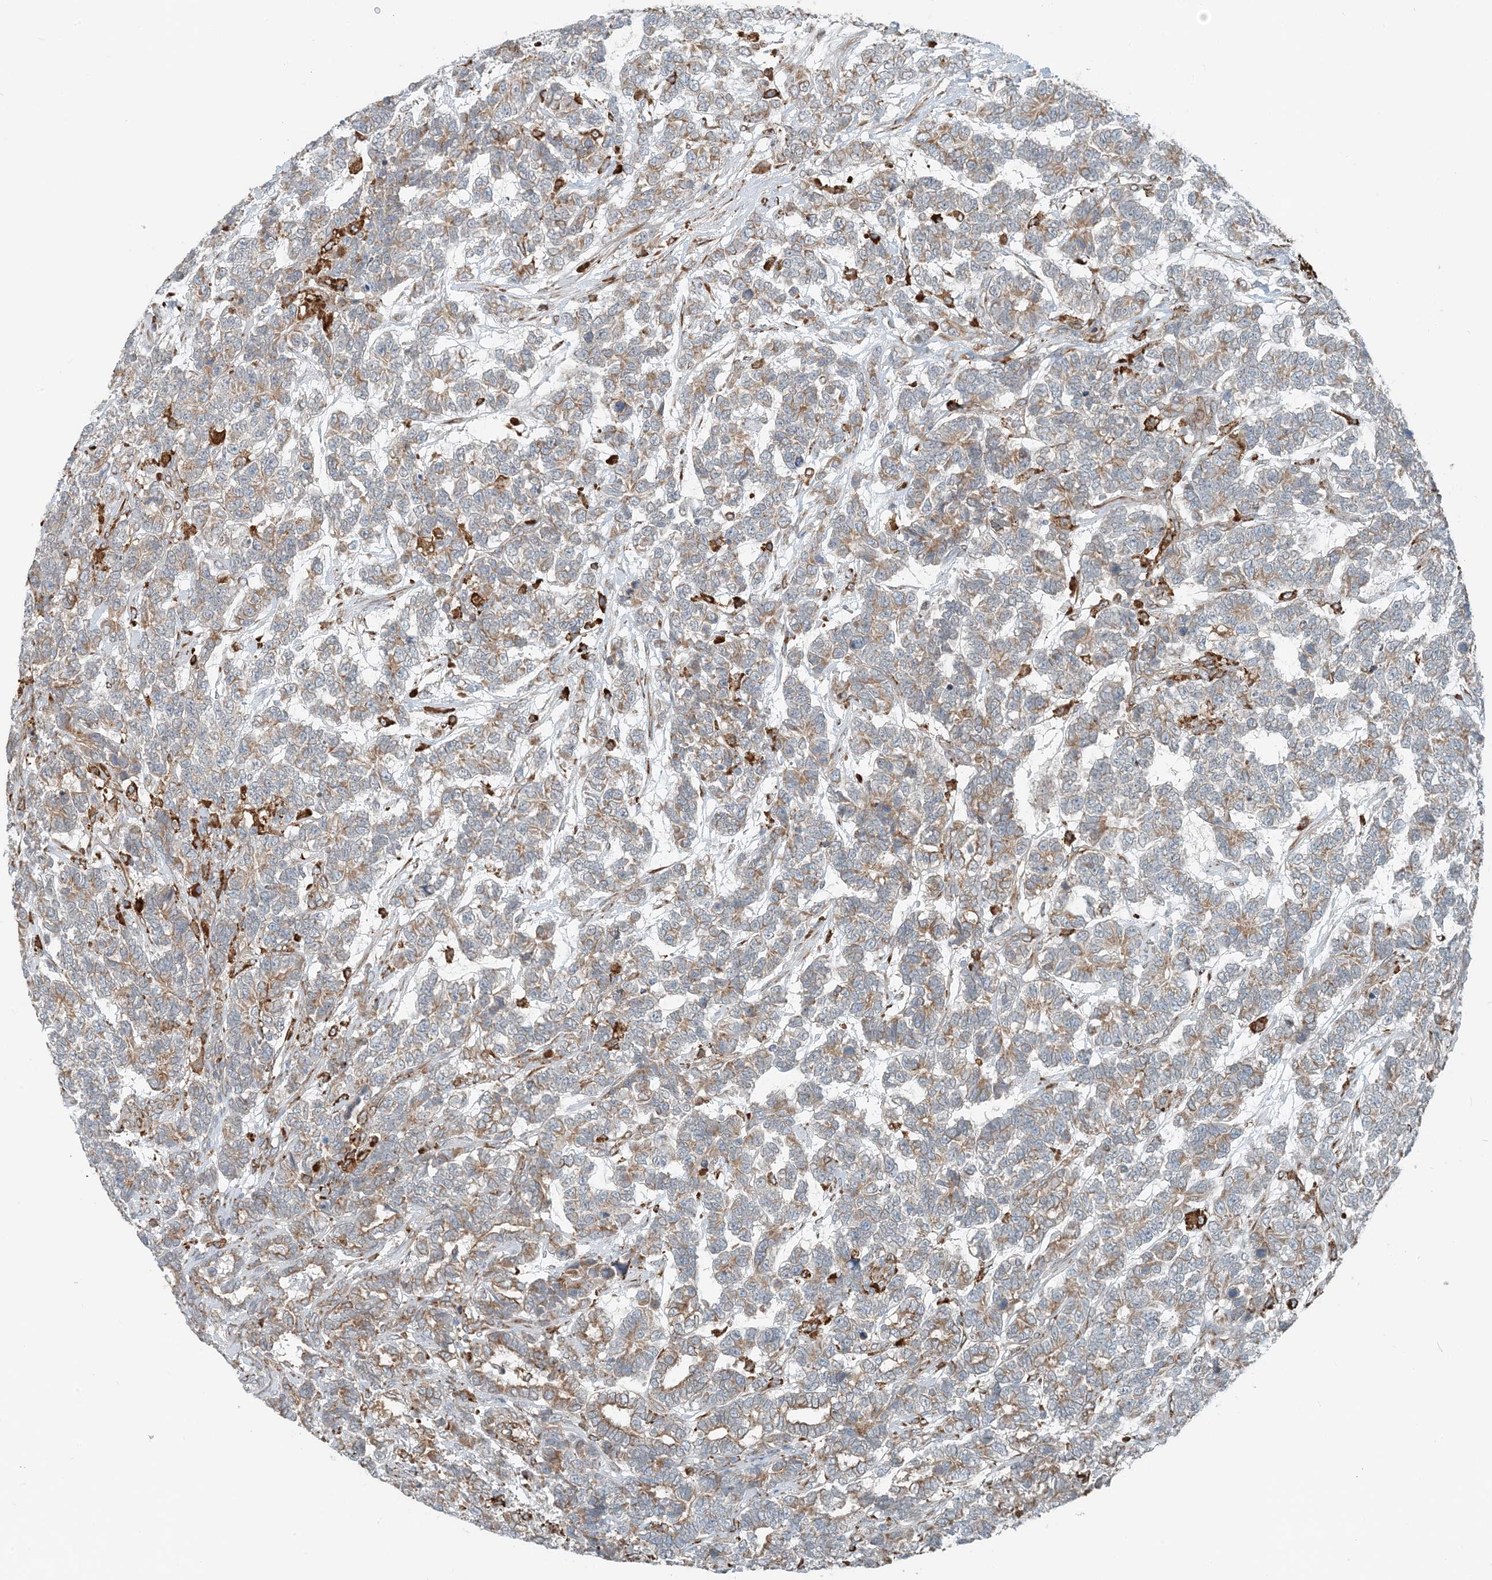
{"staining": {"intensity": "weak", "quantity": ">75%", "location": "cytoplasmic/membranous"}, "tissue": "testis cancer", "cell_type": "Tumor cells", "image_type": "cancer", "snomed": [{"axis": "morphology", "description": "Carcinoma, Embryonal, NOS"}, {"axis": "topography", "description": "Testis"}], "caption": "The image shows a brown stain indicating the presence of a protein in the cytoplasmic/membranous of tumor cells in embryonal carcinoma (testis).", "gene": "CERKL", "patient": {"sex": "male", "age": 26}}